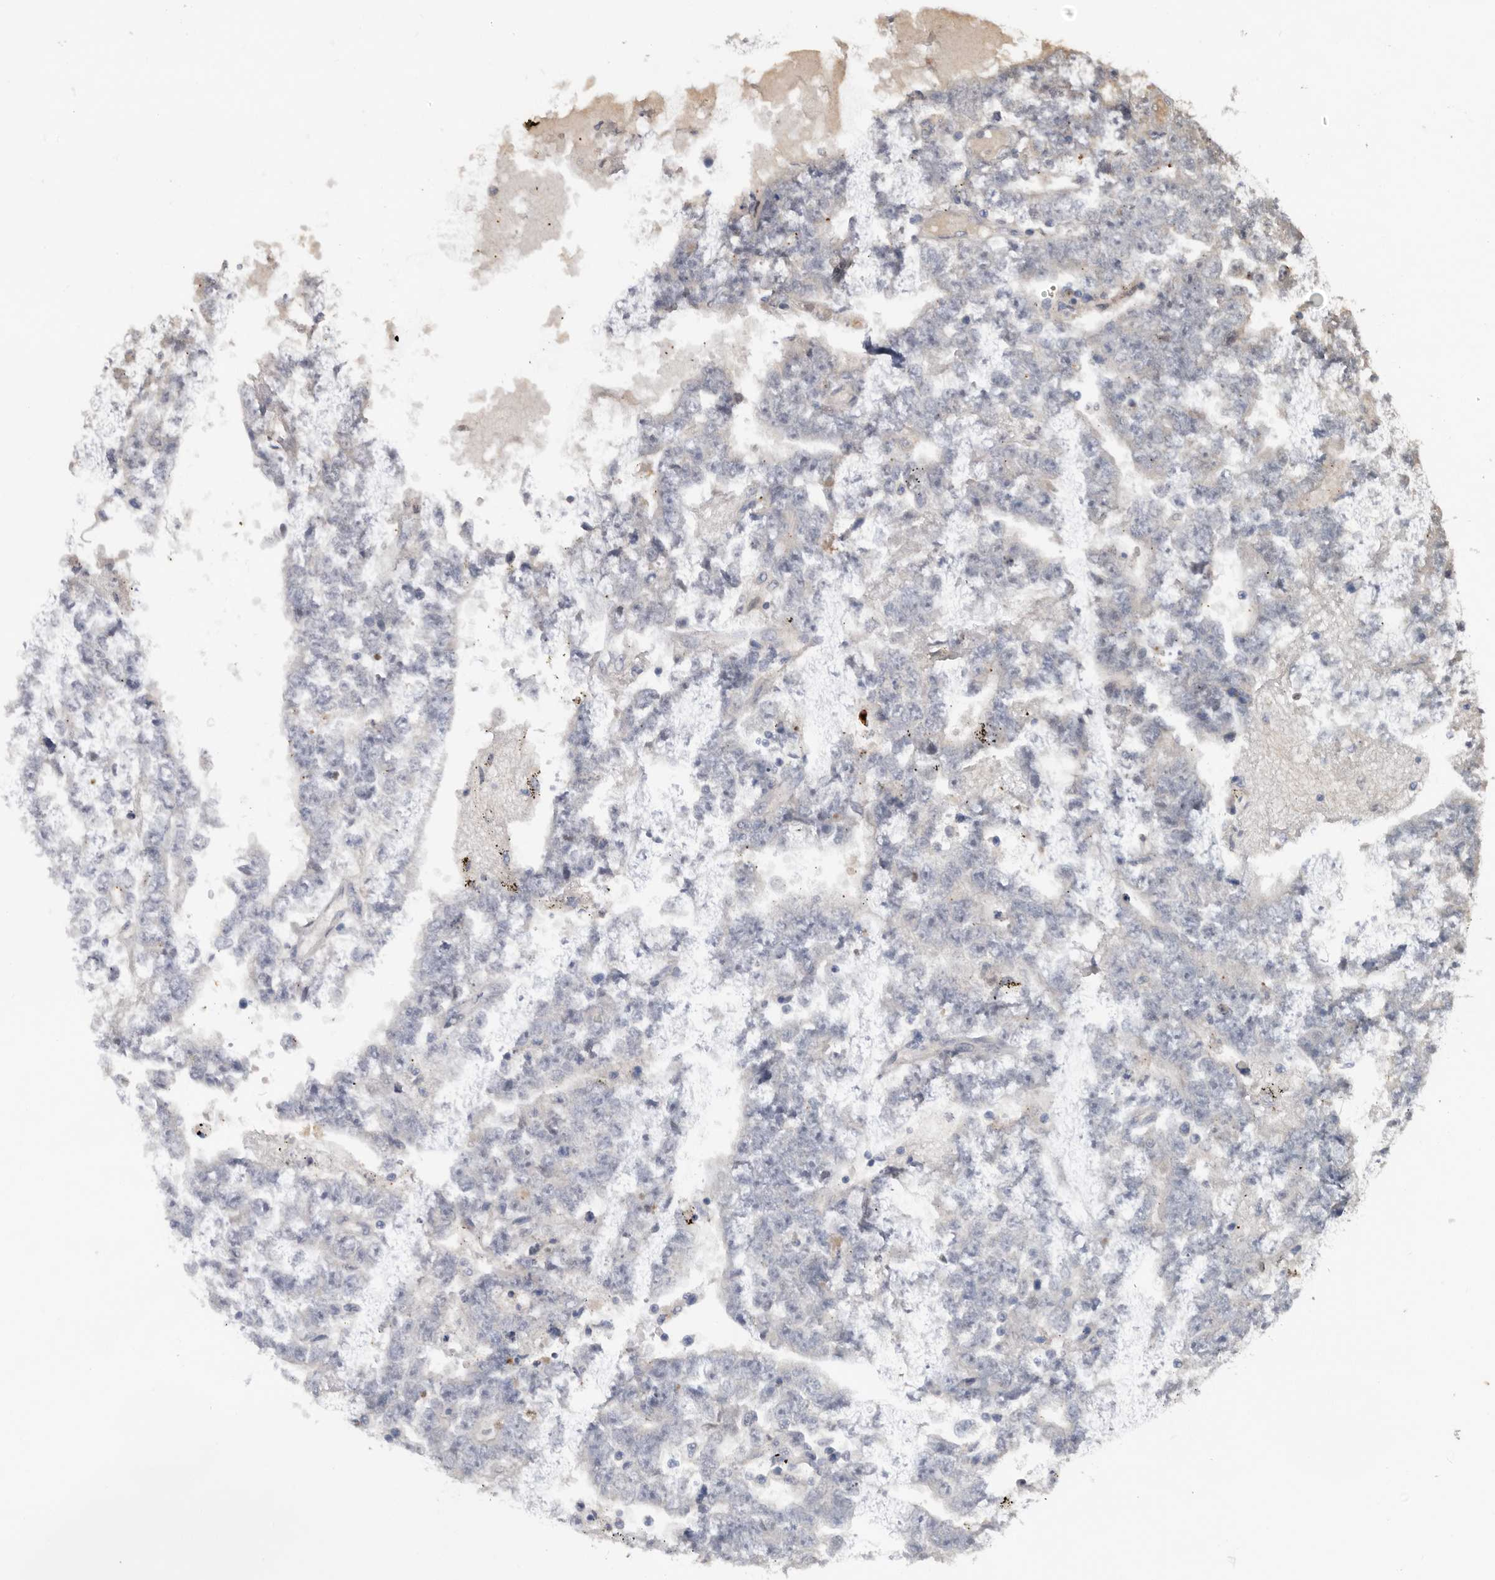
{"staining": {"intensity": "negative", "quantity": "none", "location": "none"}, "tissue": "testis cancer", "cell_type": "Tumor cells", "image_type": "cancer", "snomed": [{"axis": "morphology", "description": "Carcinoma, Embryonal, NOS"}, {"axis": "topography", "description": "Testis"}], "caption": "This is a histopathology image of immunohistochemistry staining of testis cancer (embryonal carcinoma), which shows no staining in tumor cells. (DAB immunohistochemistry (IHC) visualized using brightfield microscopy, high magnification).", "gene": "BRCA2", "patient": {"sex": "male", "age": 25}}